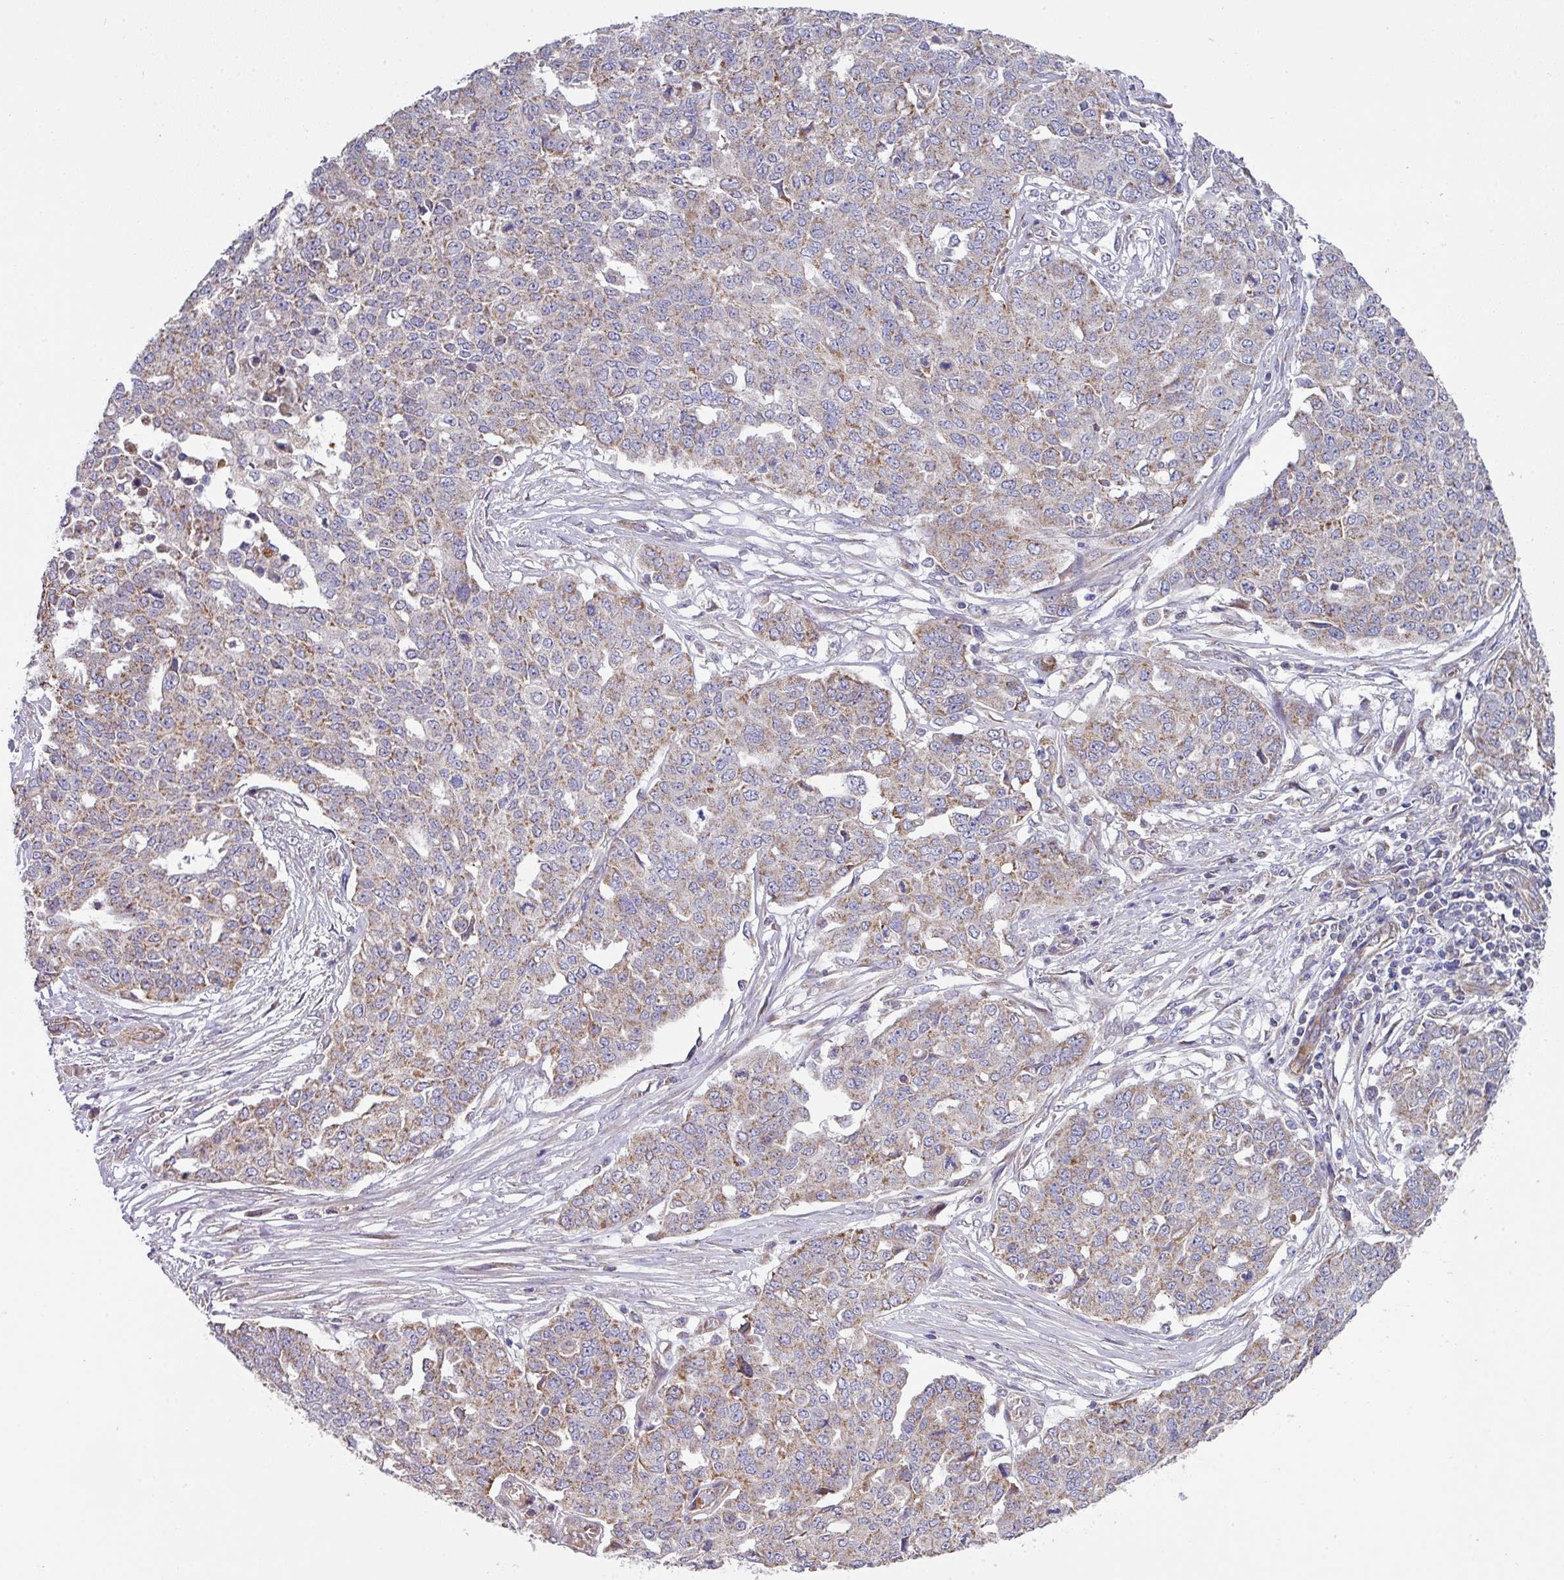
{"staining": {"intensity": "weak", "quantity": "25%-75%", "location": "cytoplasmic/membranous"}, "tissue": "ovarian cancer", "cell_type": "Tumor cells", "image_type": "cancer", "snomed": [{"axis": "morphology", "description": "Cystadenocarcinoma, serous, NOS"}, {"axis": "topography", "description": "Soft tissue"}, {"axis": "topography", "description": "Ovary"}], "caption": "Weak cytoplasmic/membranous protein expression is appreciated in about 25%-75% of tumor cells in ovarian serous cystadenocarcinoma. (DAB (3,3'-diaminobenzidine) = brown stain, brightfield microscopy at high magnification).", "gene": "DCAF12L2", "patient": {"sex": "female", "age": 57}}